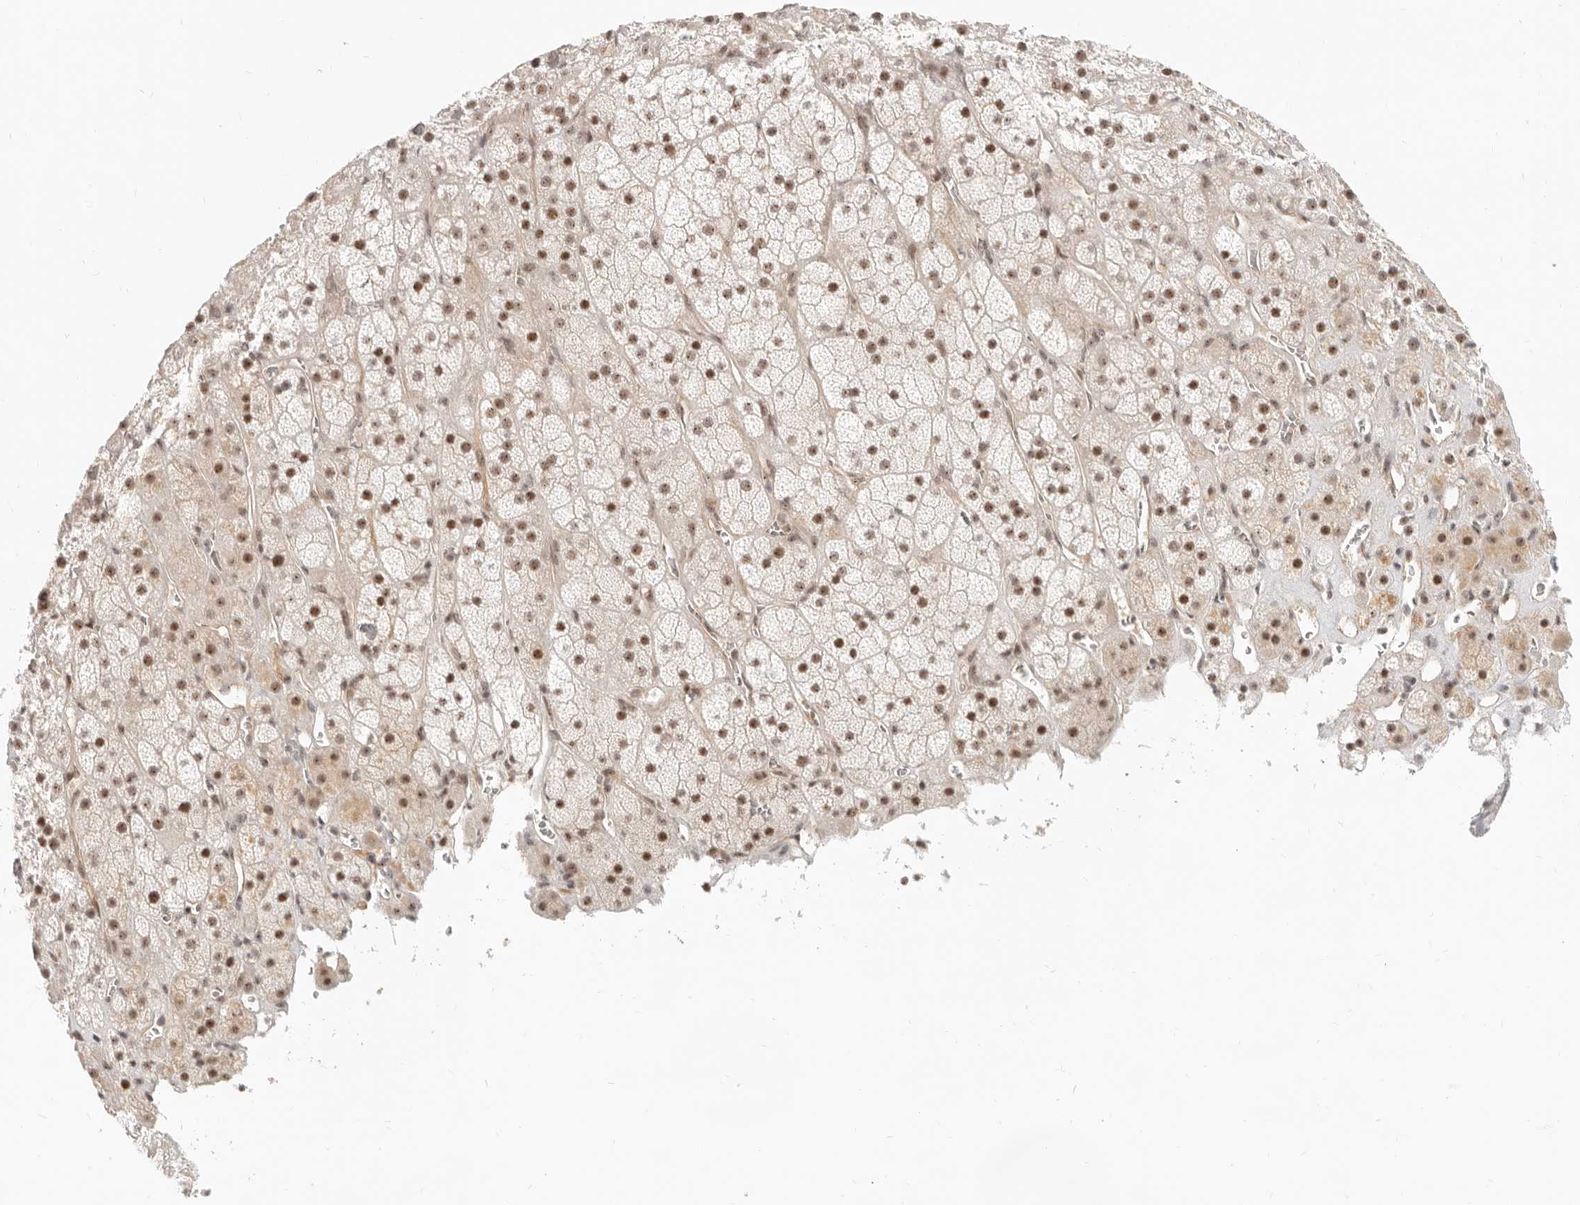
{"staining": {"intensity": "moderate", "quantity": ">75%", "location": "nuclear"}, "tissue": "adrenal gland", "cell_type": "Glandular cells", "image_type": "normal", "snomed": [{"axis": "morphology", "description": "Normal tissue, NOS"}, {"axis": "topography", "description": "Adrenal gland"}], "caption": "Immunohistochemical staining of unremarkable adrenal gland displays moderate nuclear protein positivity in approximately >75% of glandular cells.", "gene": "BAP1", "patient": {"sex": "male", "age": 57}}